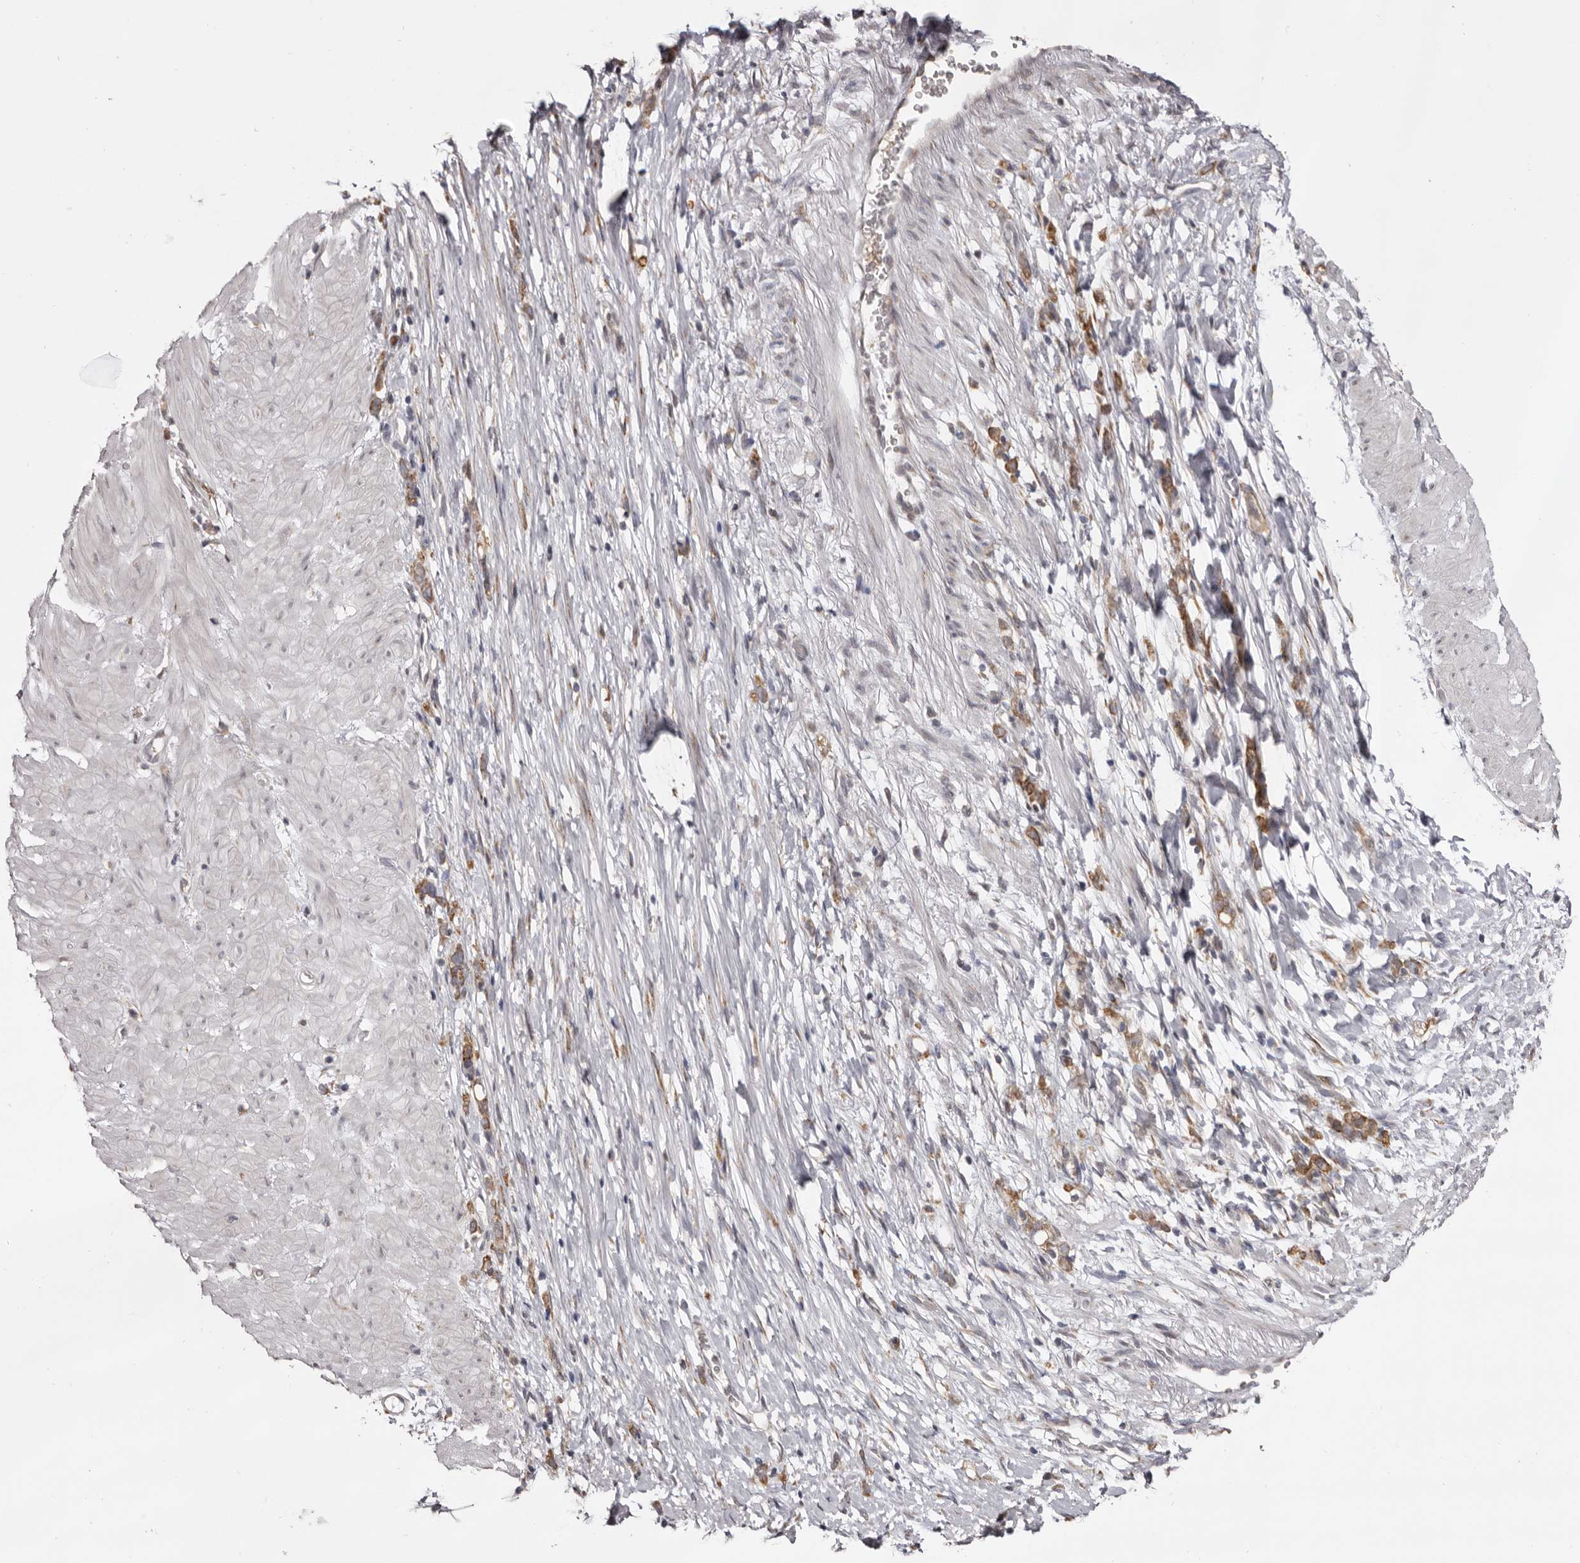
{"staining": {"intensity": "moderate", "quantity": ">75%", "location": "cytoplasmic/membranous"}, "tissue": "stomach cancer", "cell_type": "Tumor cells", "image_type": "cancer", "snomed": [{"axis": "morphology", "description": "Adenocarcinoma, NOS"}, {"axis": "topography", "description": "Stomach"}], "caption": "Immunohistochemistry of adenocarcinoma (stomach) displays medium levels of moderate cytoplasmic/membranous positivity in approximately >75% of tumor cells.", "gene": "PIGX", "patient": {"sex": "female", "age": 76}}